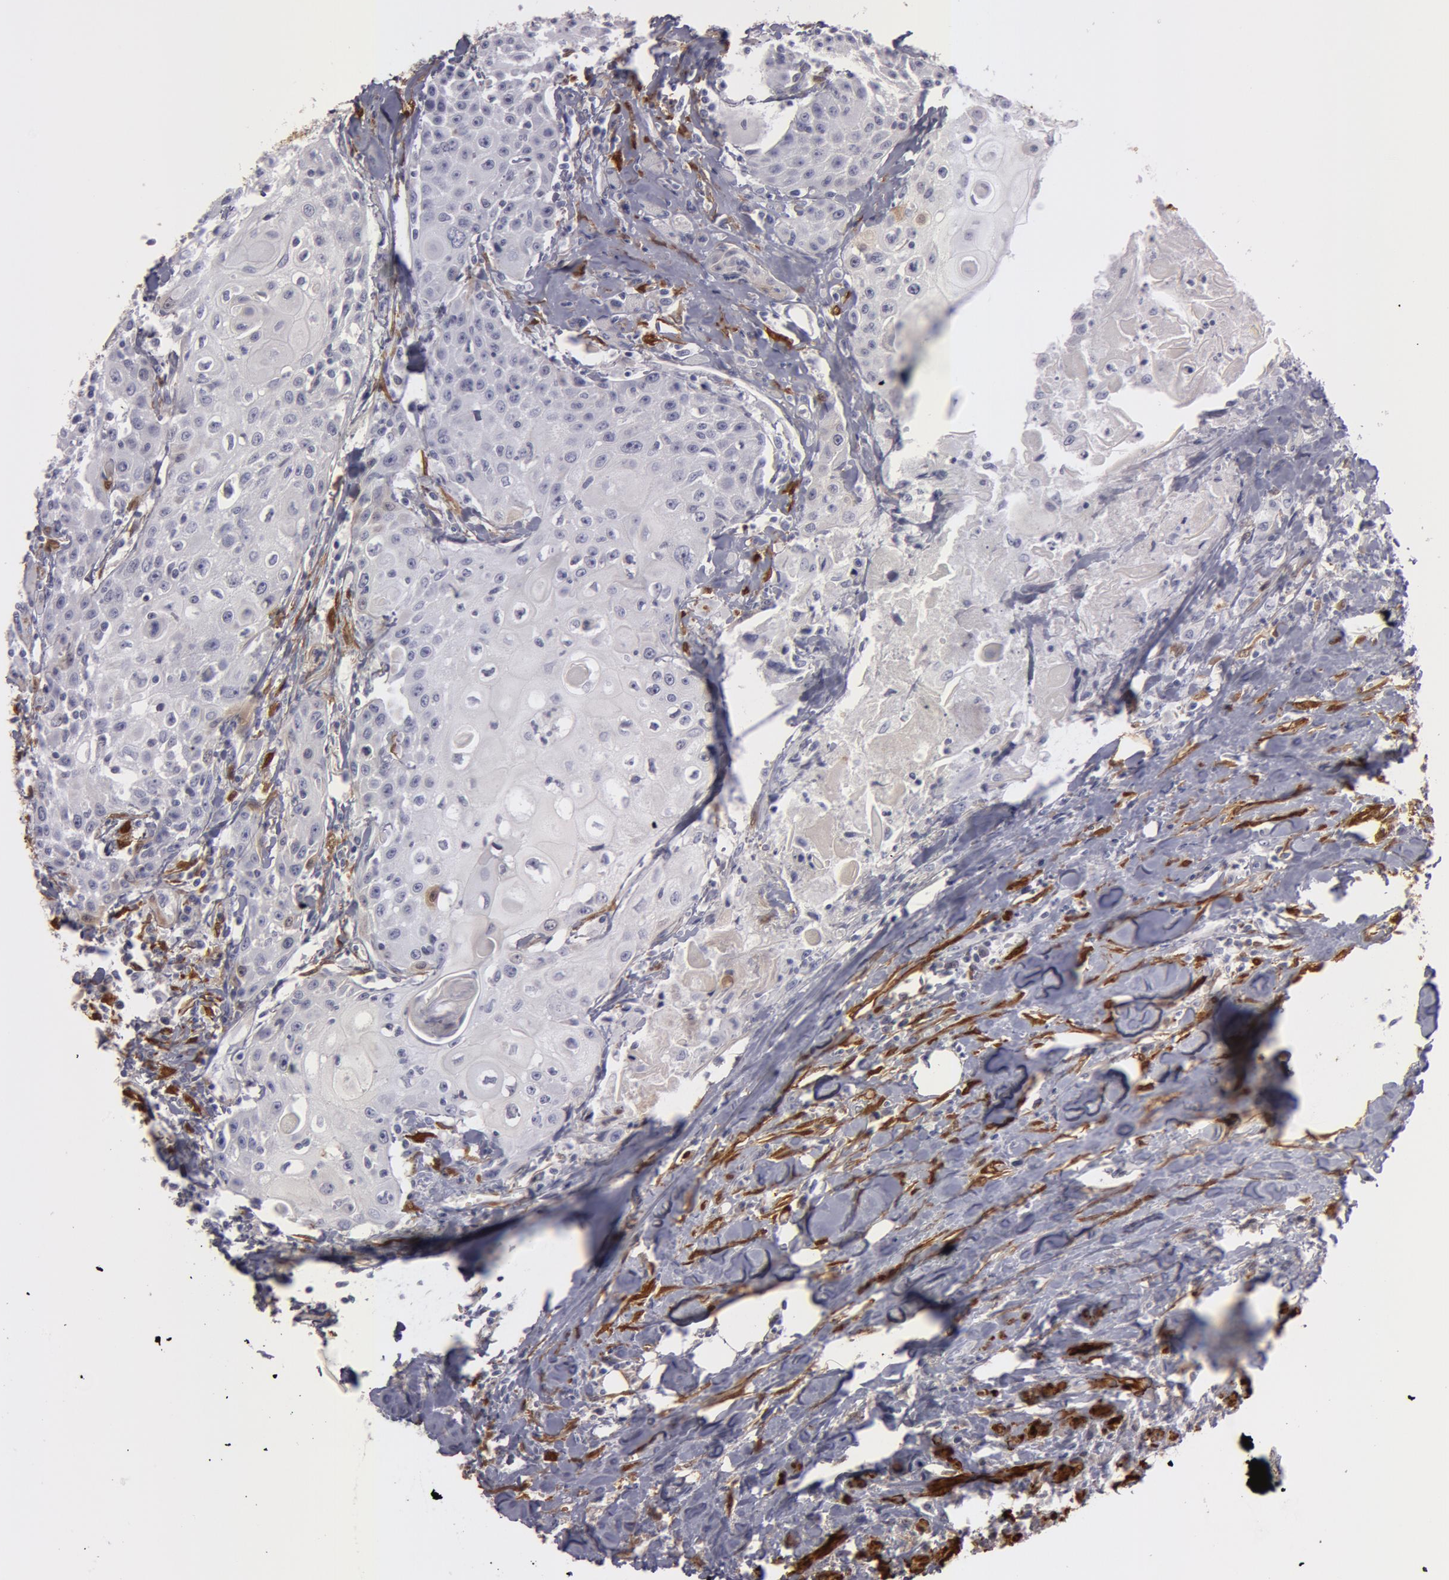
{"staining": {"intensity": "negative", "quantity": "none", "location": "none"}, "tissue": "head and neck cancer", "cell_type": "Tumor cells", "image_type": "cancer", "snomed": [{"axis": "morphology", "description": "Squamous cell carcinoma, NOS"}, {"axis": "topography", "description": "Oral tissue"}, {"axis": "topography", "description": "Head-Neck"}], "caption": "This micrograph is of head and neck squamous cell carcinoma stained with immunohistochemistry to label a protein in brown with the nuclei are counter-stained blue. There is no staining in tumor cells.", "gene": "TAGLN", "patient": {"sex": "female", "age": 82}}